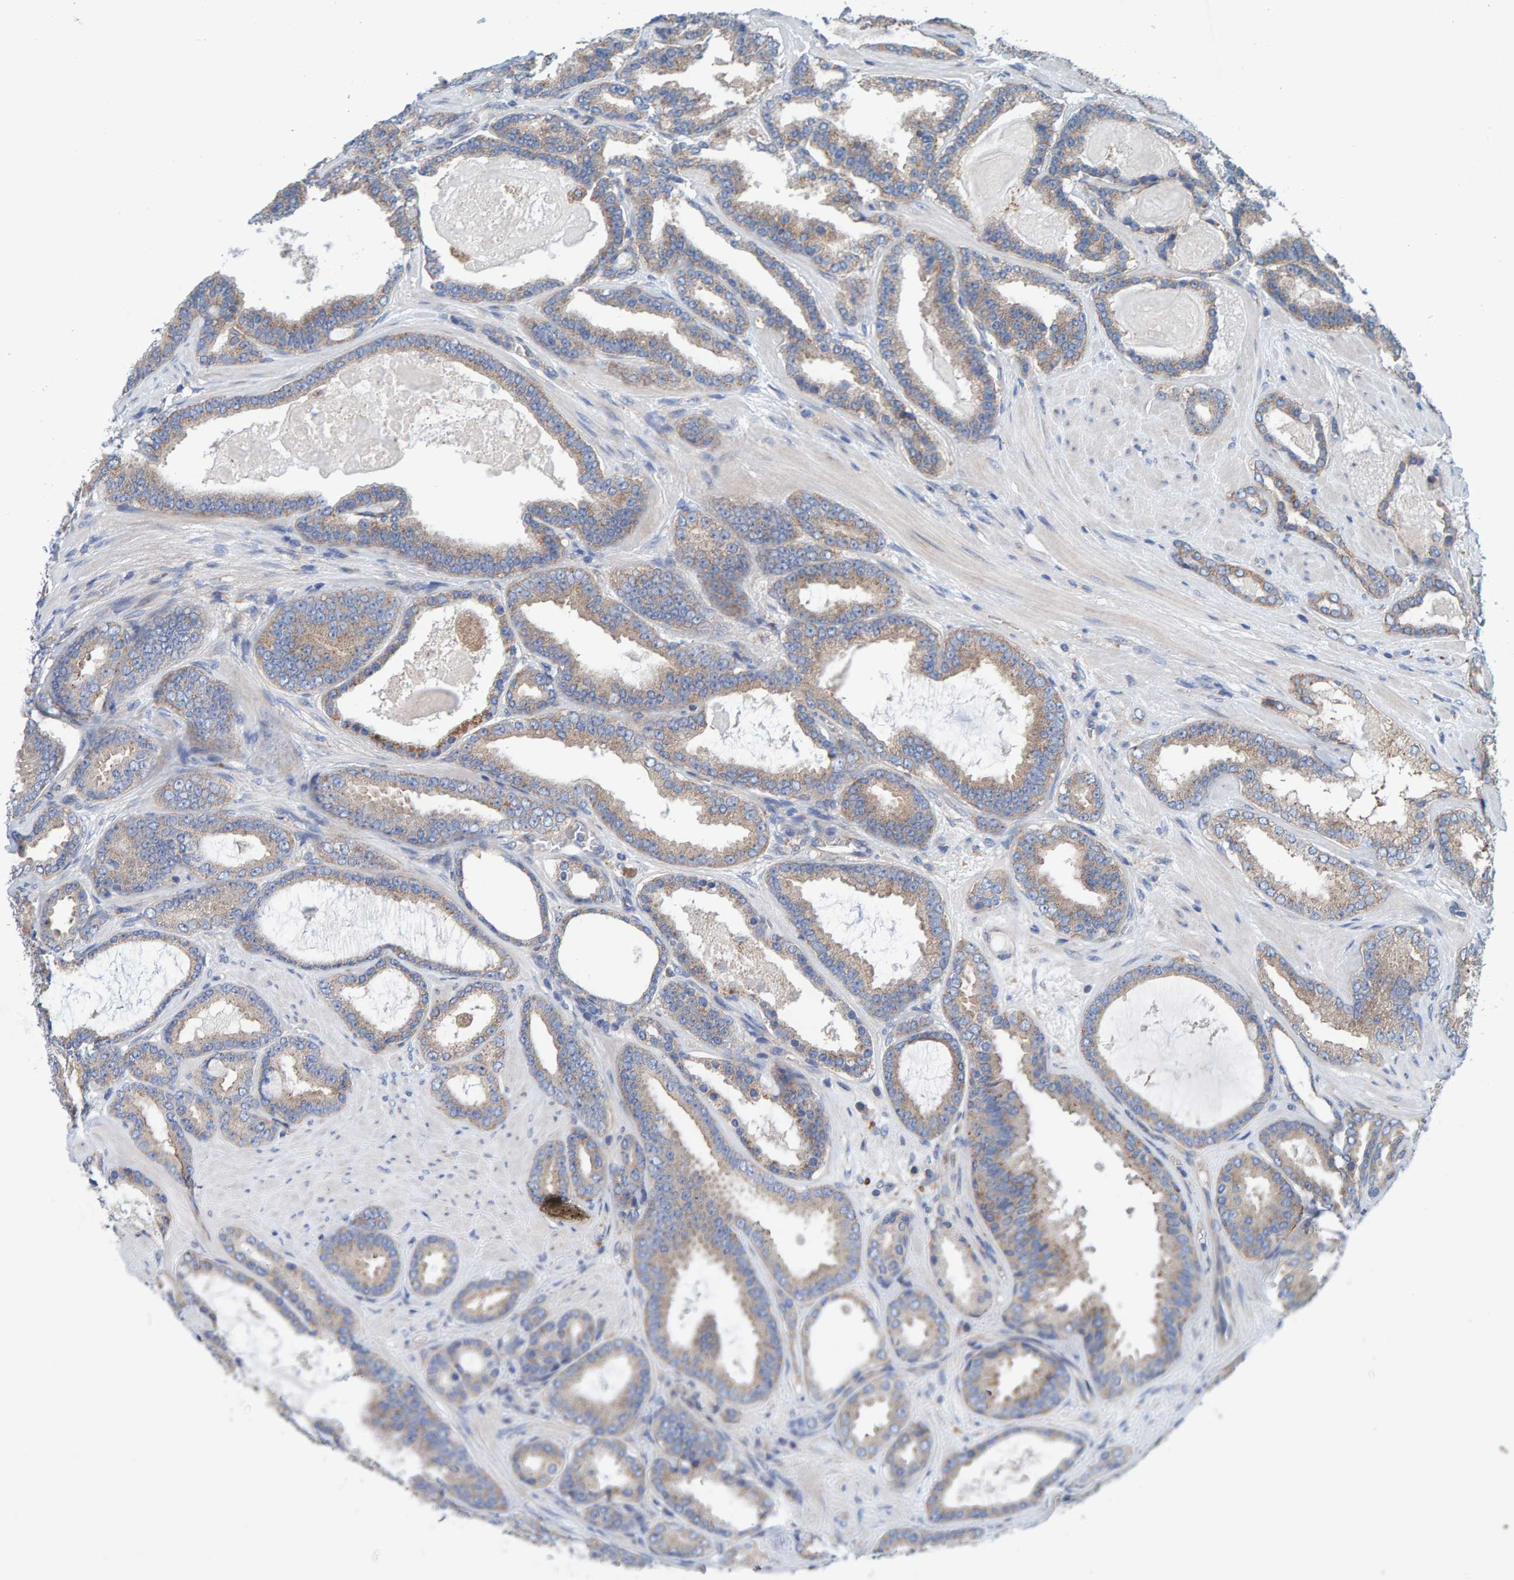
{"staining": {"intensity": "moderate", "quantity": ">75%", "location": "cytoplasmic/membranous"}, "tissue": "prostate cancer", "cell_type": "Tumor cells", "image_type": "cancer", "snomed": [{"axis": "morphology", "description": "Adenocarcinoma, High grade"}, {"axis": "topography", "description": "Prostate"}], "caption": "Tumor cells demonstrate moderate cytoplasmic/membranous staining in about >75% of cells in high-grade adenocarcinoma (prostate). (DAB IHC with brightfield microscopy, high magnification).", "gene": "MKLN1", "patient": {"sex": "male", "age": 60}}